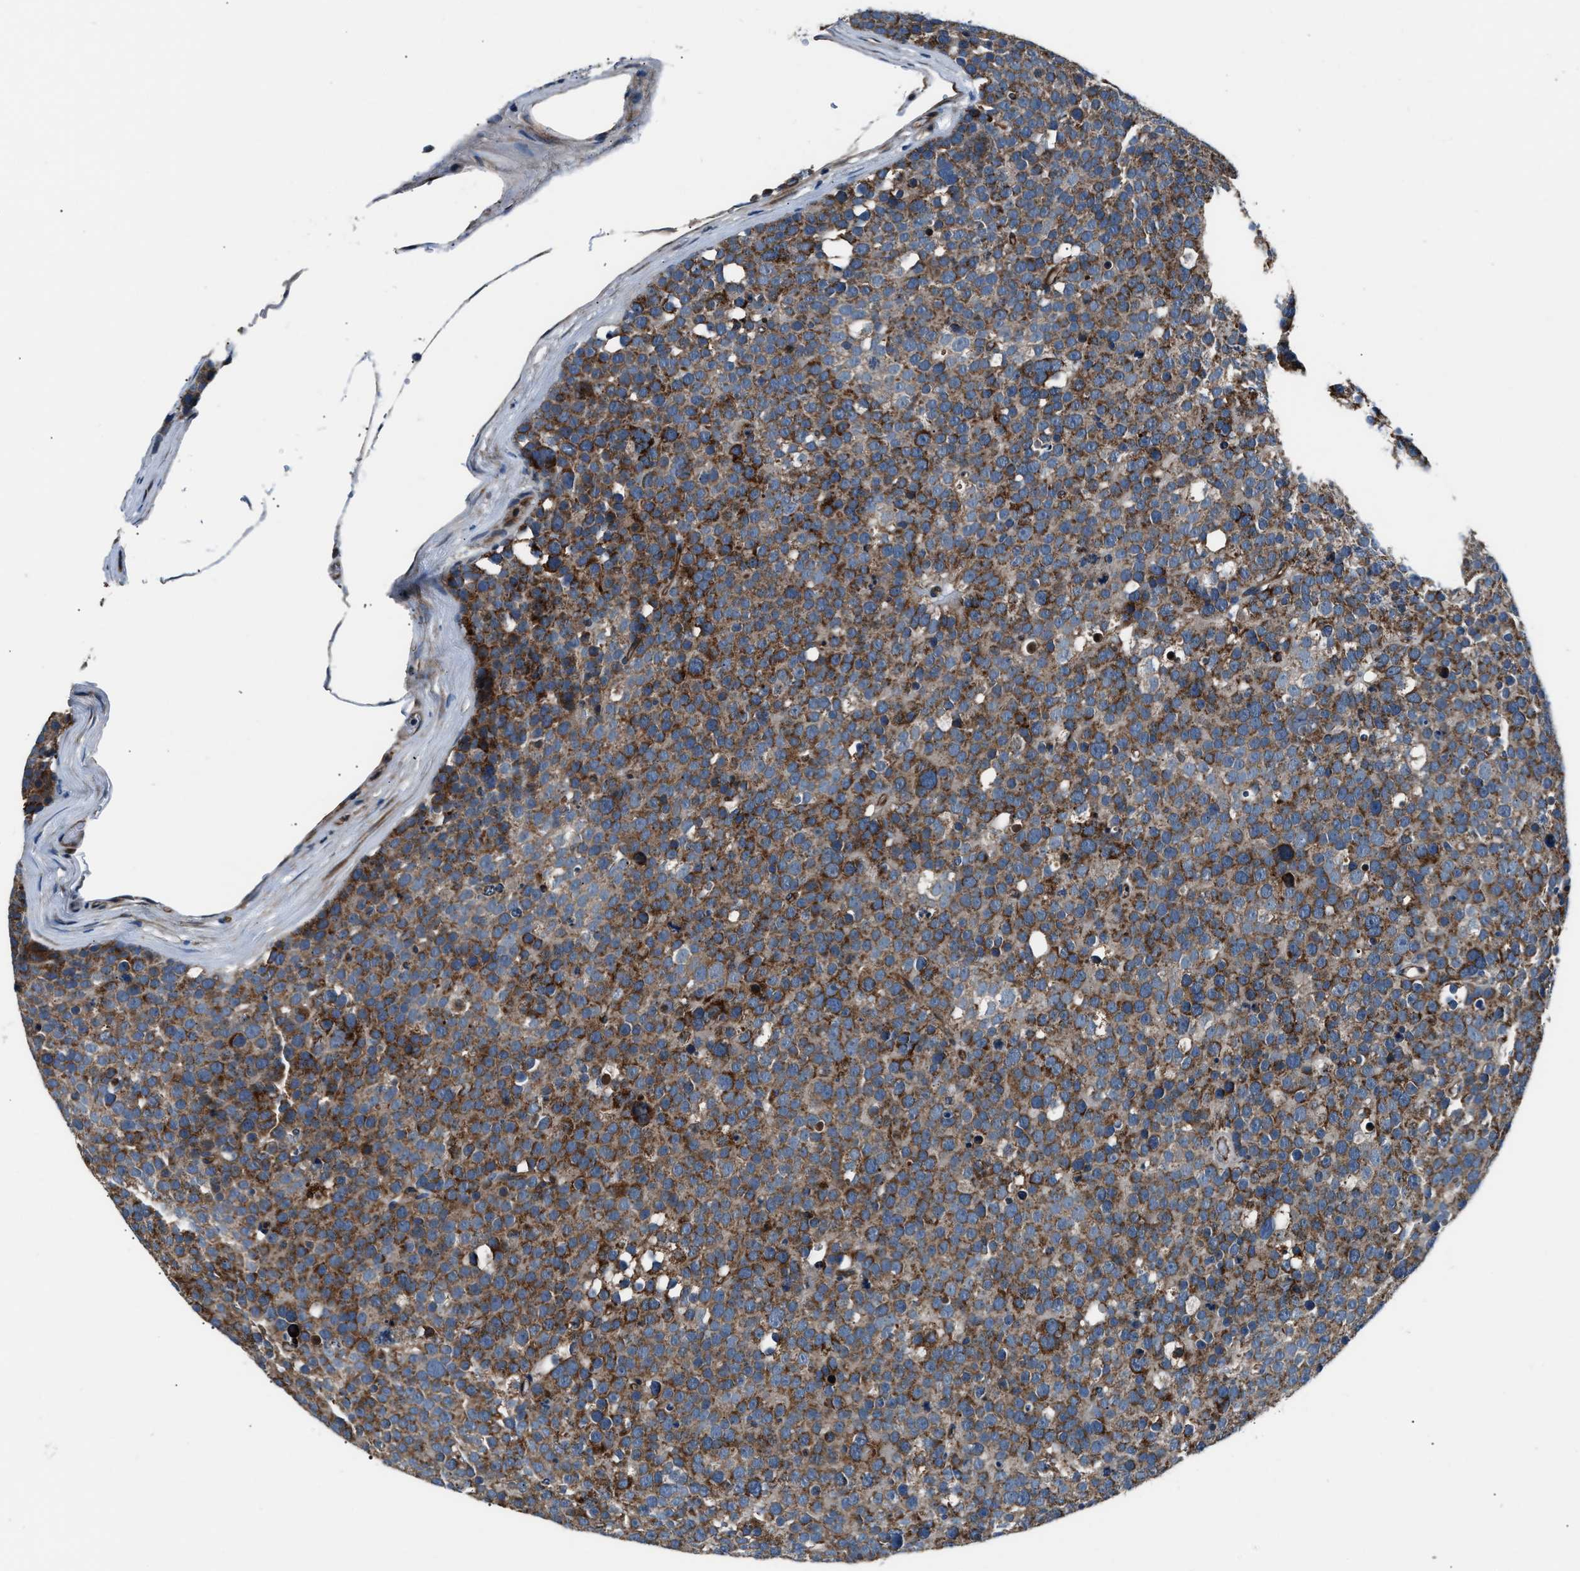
{"staining": {"intensity": "strong", "quantity": ">75%", "location": "cytoplasmic/membranous"}, "tissue": "testis cancer", "cell_type": "Tumor cells", "image_type": "cancer", "snomed": [{"axis": "morphology", "description": "Seminoma, NOS"}, {"axis": "topography", "description": "Testis"}], "caption": "Immunohistochemical staining of human testis cancer shows strong cytoplasmic/membranous protein expression in approximately >75% of tumor cells. (Brightfield microscopy of DAB IHC at high magnification).", "gene": "GGCT", "patient": {"sex": "male", "age": 71}}